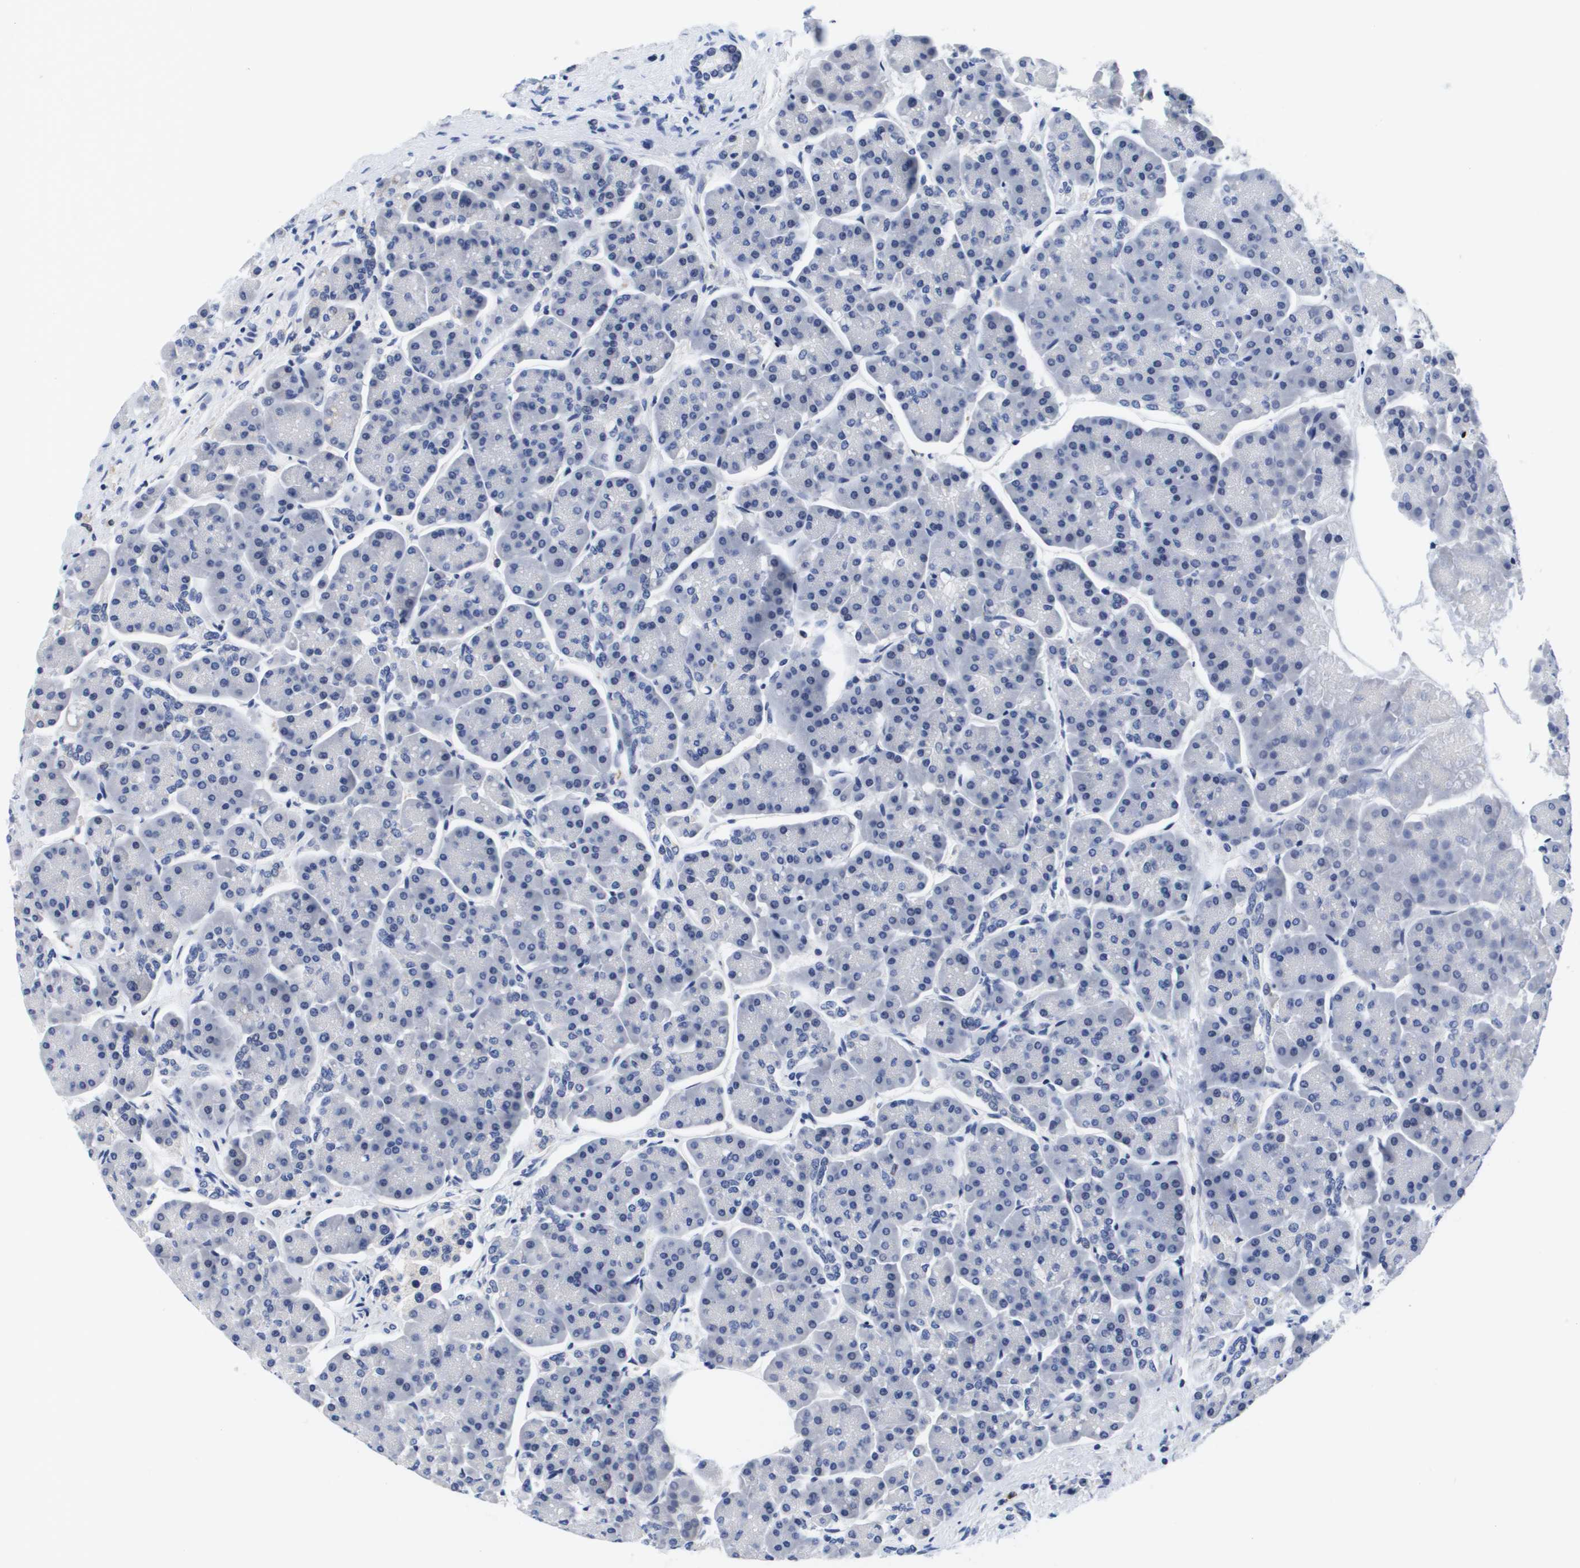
{"staining": {"intensity": "negative", "quantity": "none", "location": "none"}, "tissue": "pancreas", "cell_type": "Exocrine glandular cells", "image_type": "normal", "snomed": [{"axis": "morphology", "description": "Normal tissue, NOS"}, {"axis": "topography", "description": "Pancreas"}], "caption": "Protein analysis of benign pancreas reveals no significant staining in exocrine glandular cells. (DAB (3,3'-diaminobenzidine) IHC visualized using brightfield microscopy, high magnification).", "gene": "HMOX1", "patient": {"sex": "female", "age": 70}}